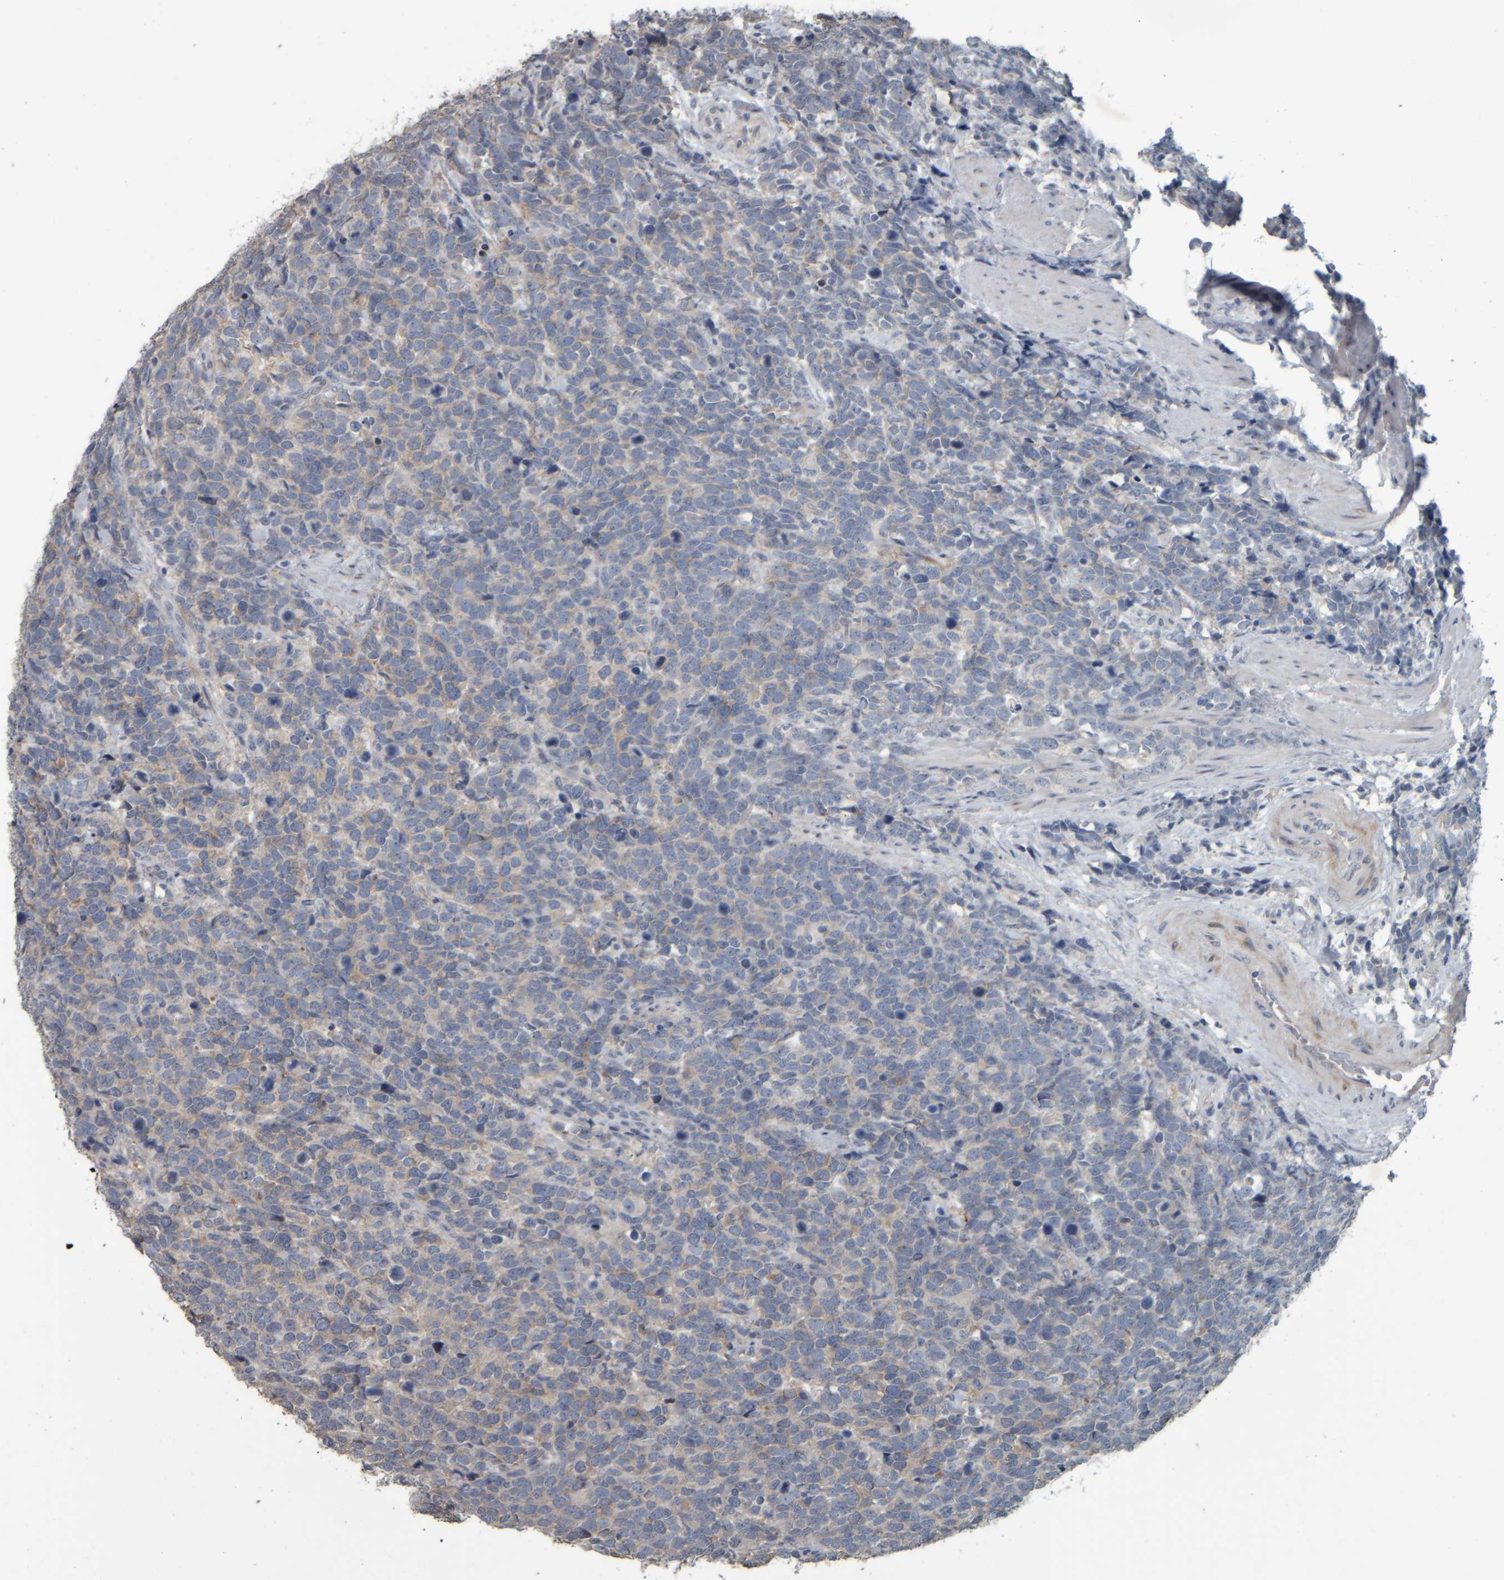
{"staining": {"intensity": "negative", "quantity": "none", "location": "none"}, "tissue": "urothelial cancer", "cell_type": "Tumor cells", "image_type": "cancer", "snomed": [{"axis": "morphology", "description": "Urothelial carcinoma, High grade"}, {"axis": "topography", "description": "Urinary bladder"}], "caption": "Protein analysis of urothelial carcinoma (high-grade) reveals no significant positivity in tumor cells.", "gene": "CAVIN4", "patient": {"sex": "female", "age": 82}}